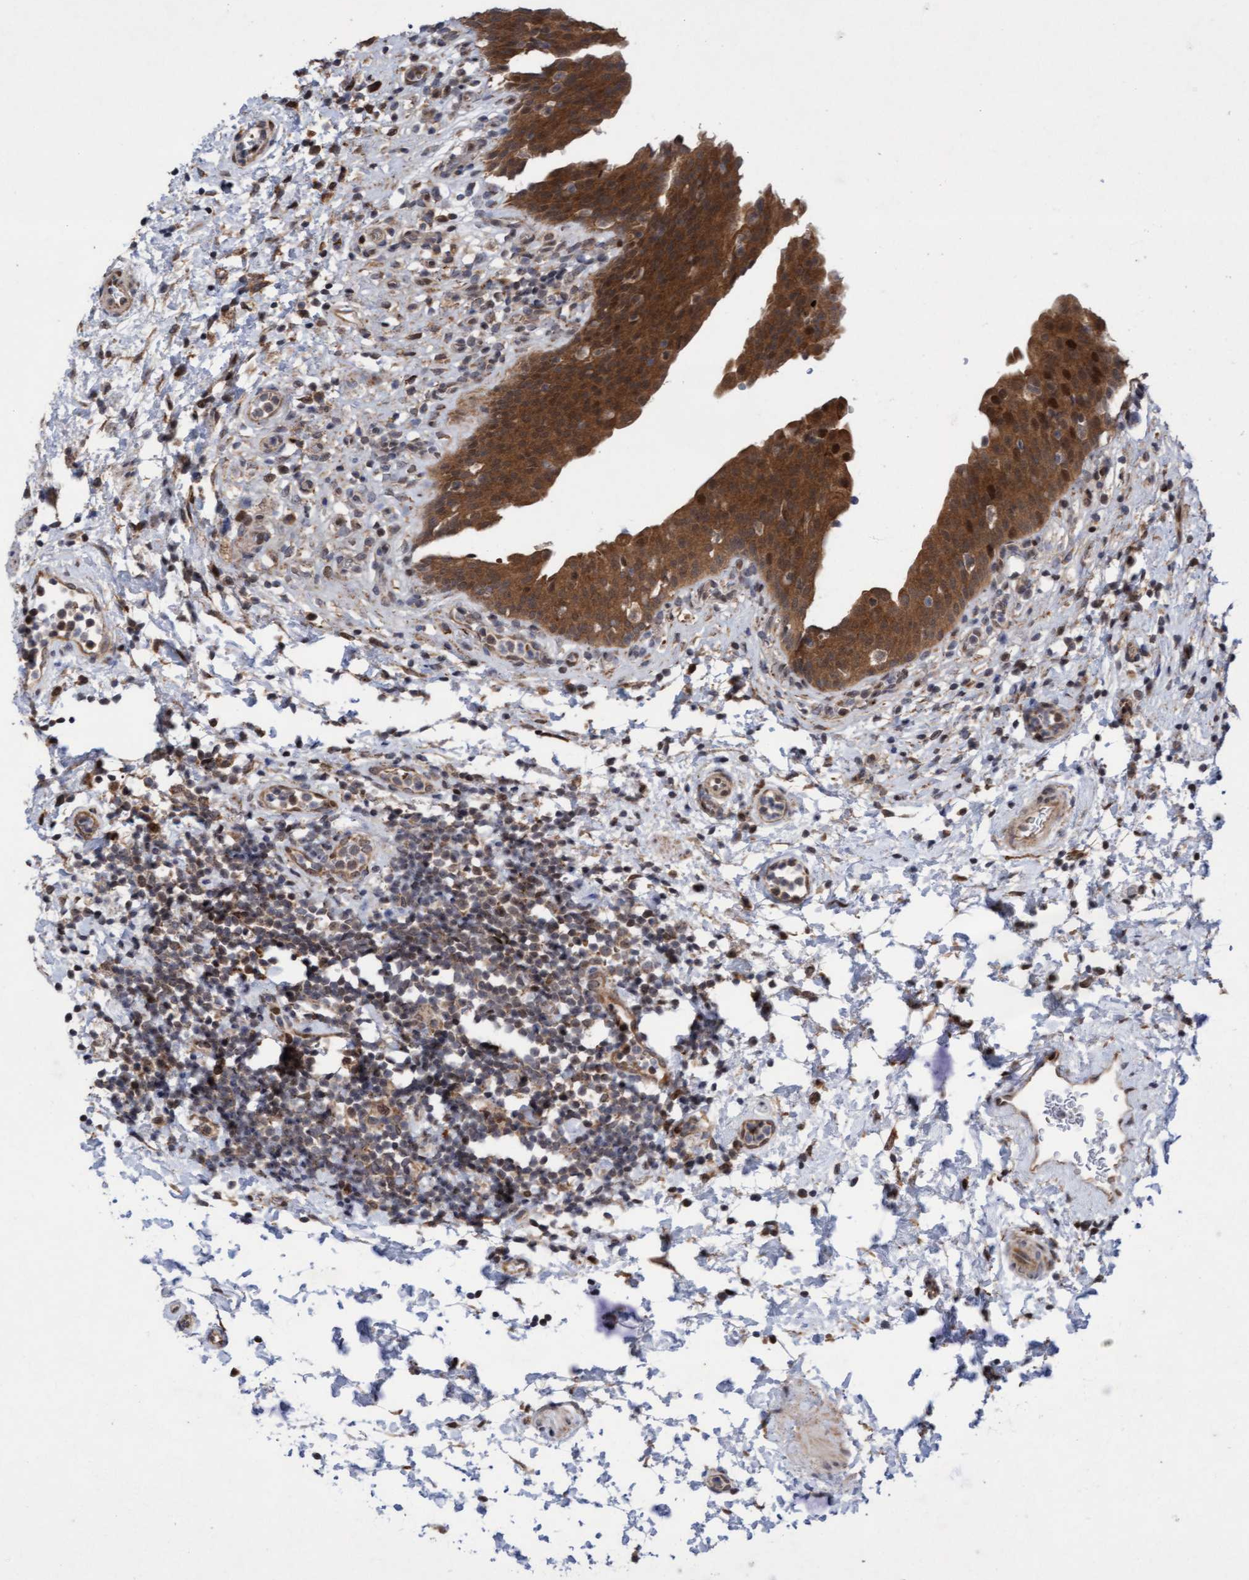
{"staining": {"intensity": "strong", "quantity": ">75%", "location": "cytoplasmic/membranous,nuclear"}, "tissue": "urinary bladder", "cell_type": "Urothelial cells", "image_type": "normal", "snomed": [{"axis": "morphology", "description": "Normal tissue, NOS"}, {"axis": "topography", "description": "Urinary bladder"}], "caption": "Brown immunohistochemical staining in normal urinary bladder shows strong cytoplasmic/membranous,nuclear expression in approximately >75% of urothelial cells.", "gene": "TANC2", "patient": {"sex": "male", "age": 37}}